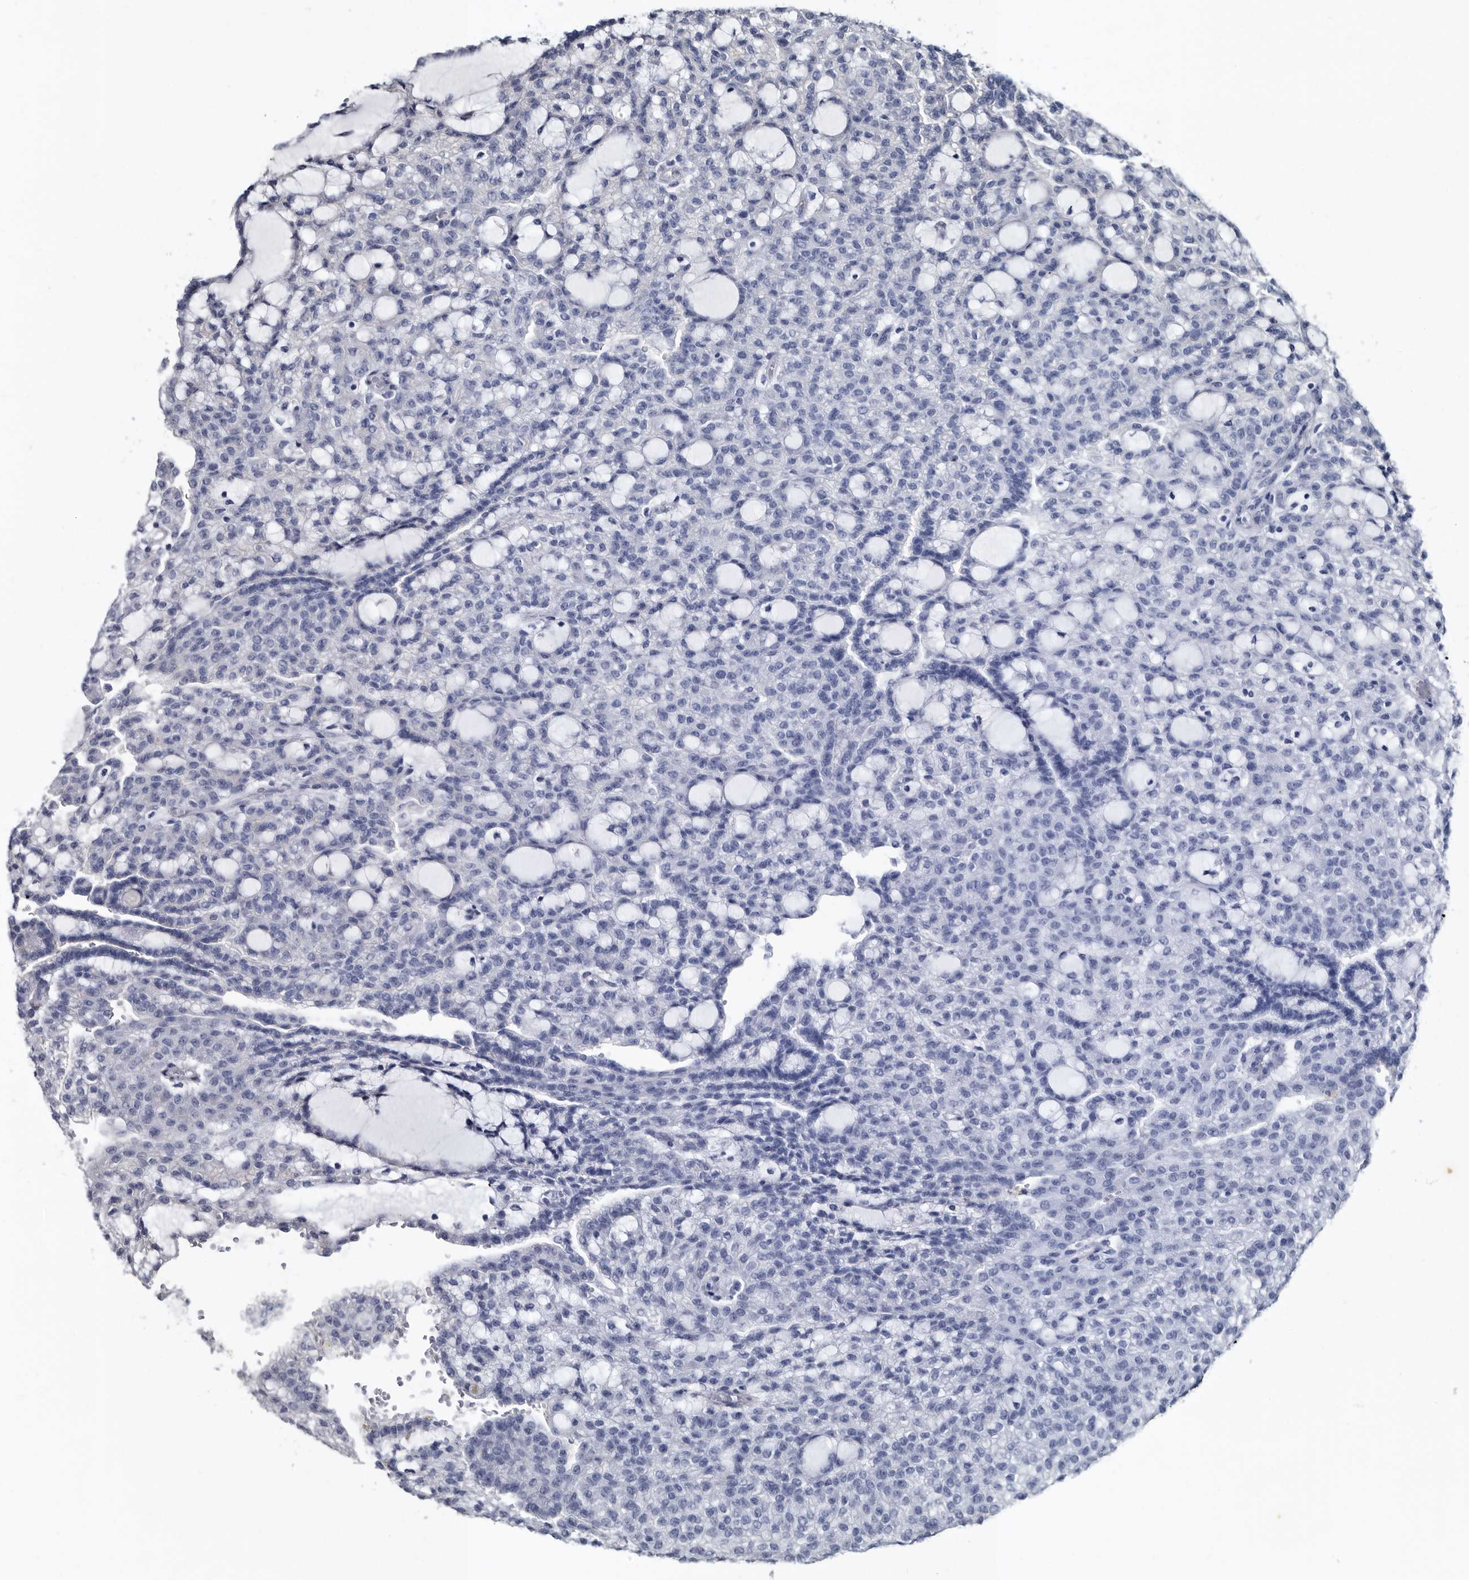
{"staining": {"intensity": "negative", "quantity": "none", "location": "none"}, "tissue": "renal cancer", "cell_type": "Tumor cells", "image_type": "cancer", "snomed": [{"axis": "morphology", "description": "Adenocarcinoma, NOS"}, {"axis": "topography", "description": "Kidney"}], "caption": "Renal cancer stained for a protein using immunohistochemistry displays no staining tumor cells.", "gene": "PRSS8", "patient": {"sex": "male", "age": 63}}